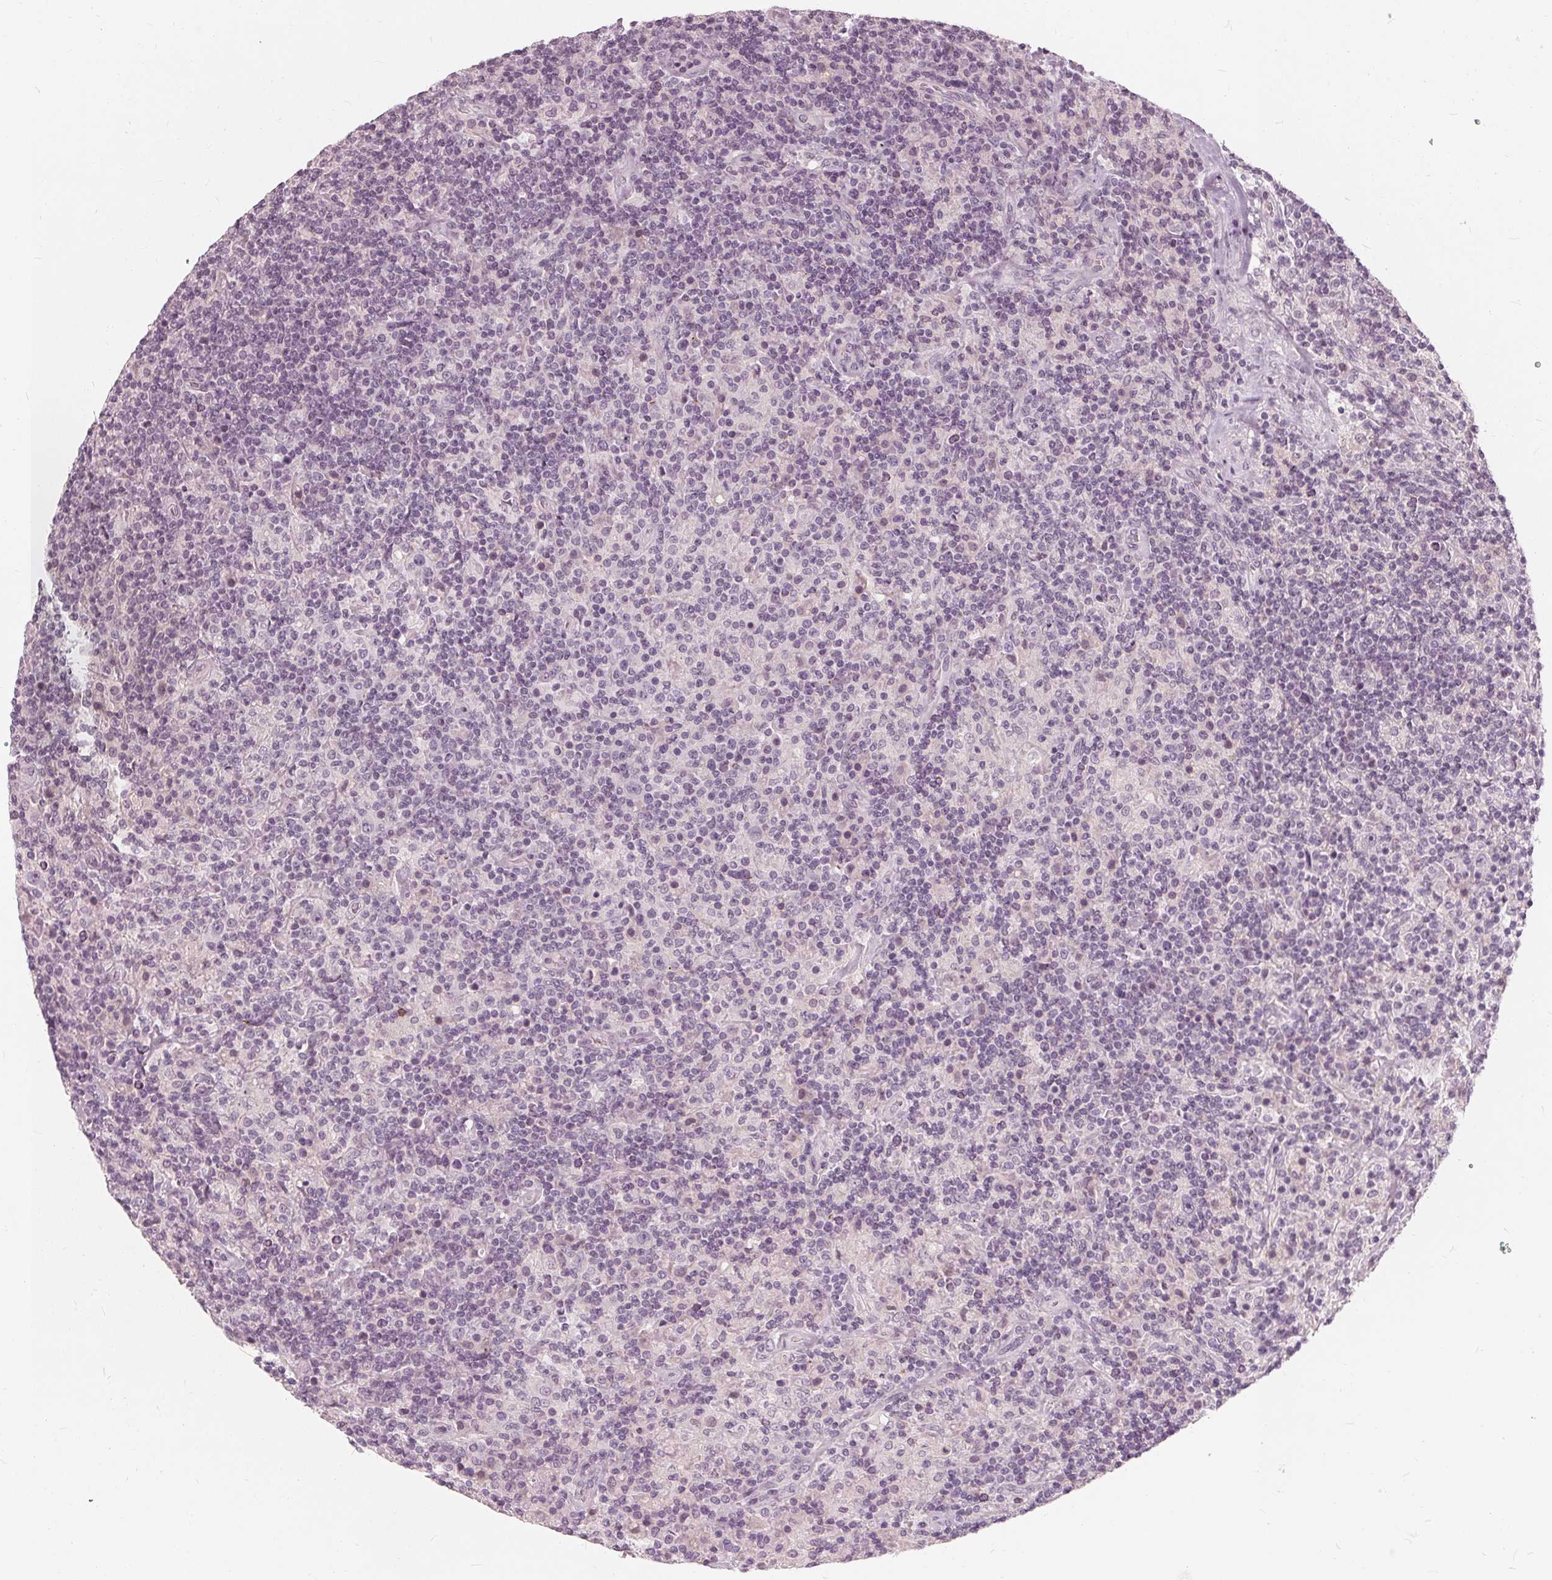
{"staining": {"intensity": "negative", "quantity": "none", "location": "none"}, "tissue": "lymphoma", "cell_type": "Tumor cells", "image_type": "cancer", "snomed": [{"axis": "morphology", "description": "Hodgkin's disease, NOS"}, {"axis": "topography", "description": "Lymph node"}], "caption": "Immunohistochemistry (IHC) of lymphoma shows no expression in tumor cells.", "gene": "SAT2", "patient": {"sex": "male", "age": 70}}